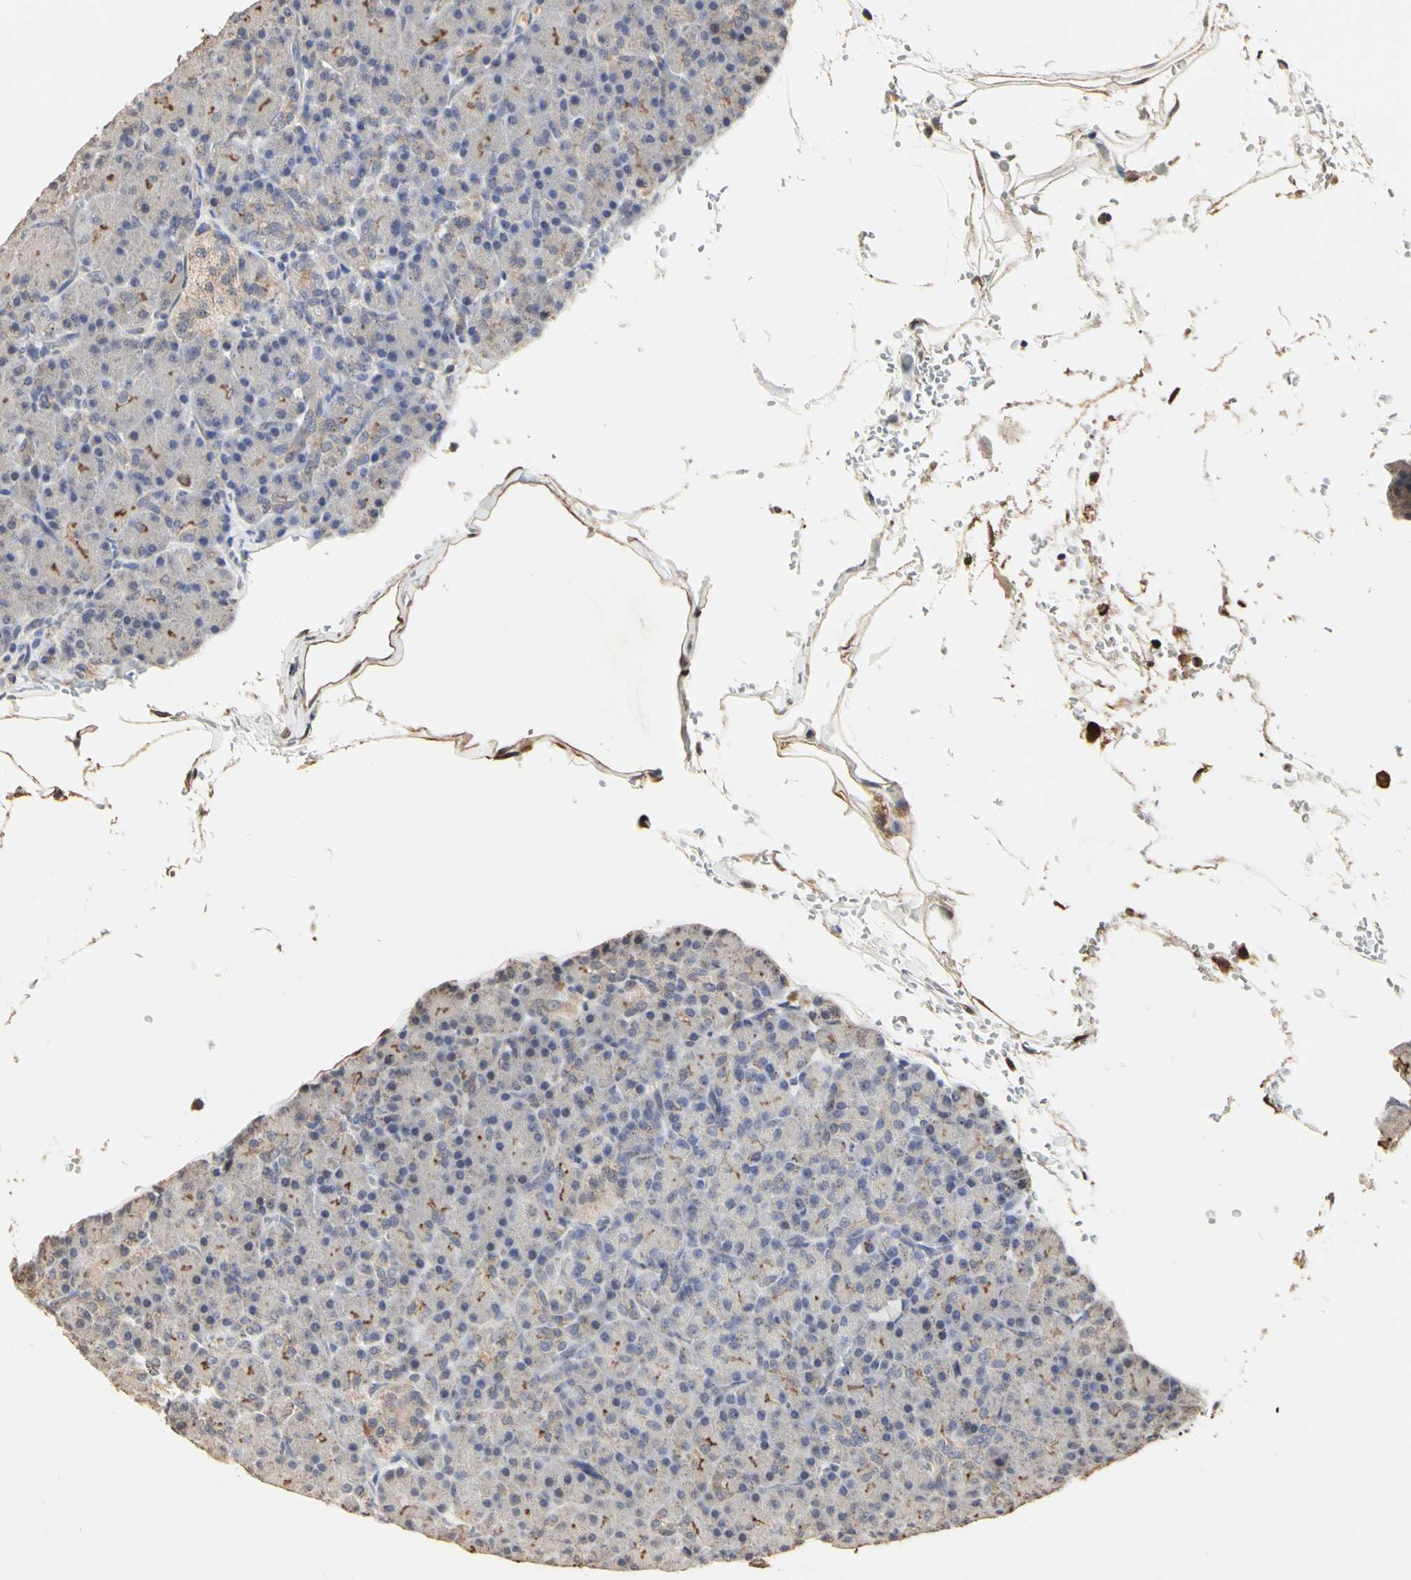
{"staining": {"intensity": "moderate", "quantity": "<25%", "location": "cytoplasmic/membranous"}, "tissue": "pancreas", "cell_type": "Exocrine glandular cells", "image_type": "normal", "snomed": [{"axis": "morphology", "description": "Normal tissue, NOS"}, {"axis": "topography", "description": "Pancreas"}], "caption": "Pancreas stained with immunohistochemistry displays moderate cytoplasmic/membranous expression in about <25% of exocrine glandular cells.", "gene": "TAOK1", "patient": {"sex": "female", "age": 43}}